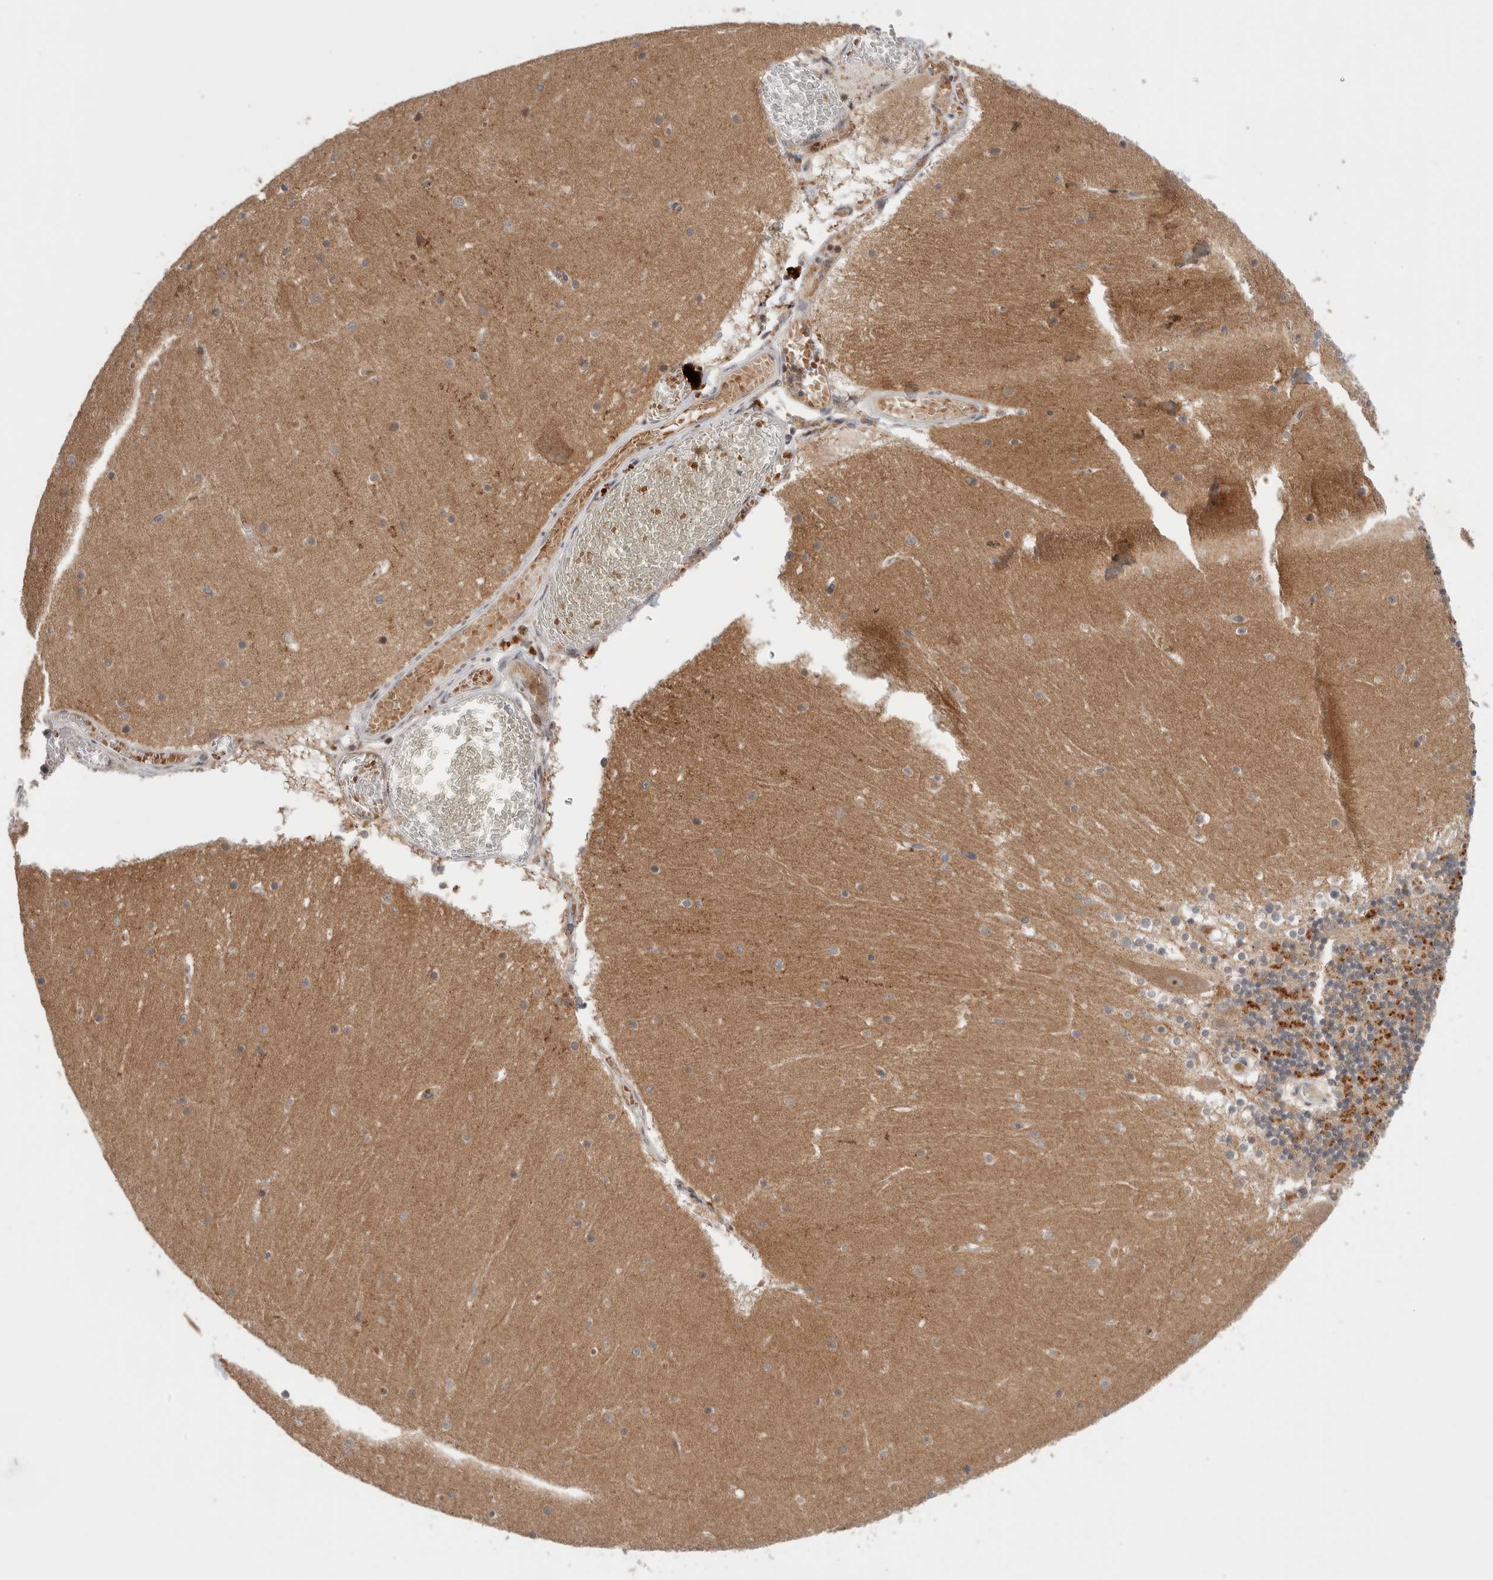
{"staining": {"intensity": "moderate", "quantity": "25%-75%", "location": "cytoplasmic/membranous"}, "tissue": "cerebellum", "cell_type": "Cells in granular layer", "image_type": "normal", "snomed": [{"axis": "morphology", "description": "Normal tissue, NOS"}, {"axis": "topography", "description": "Cerebellum"}], "caption": "About 25%-75% of cells in granular layer in normal human cerebellum display moderate cytoplasmic/membranous protein expression as visualized by brown immunohistochemical staining.", "gene": "KCNK1", "patient": {"sex": "female", "age": 28}}